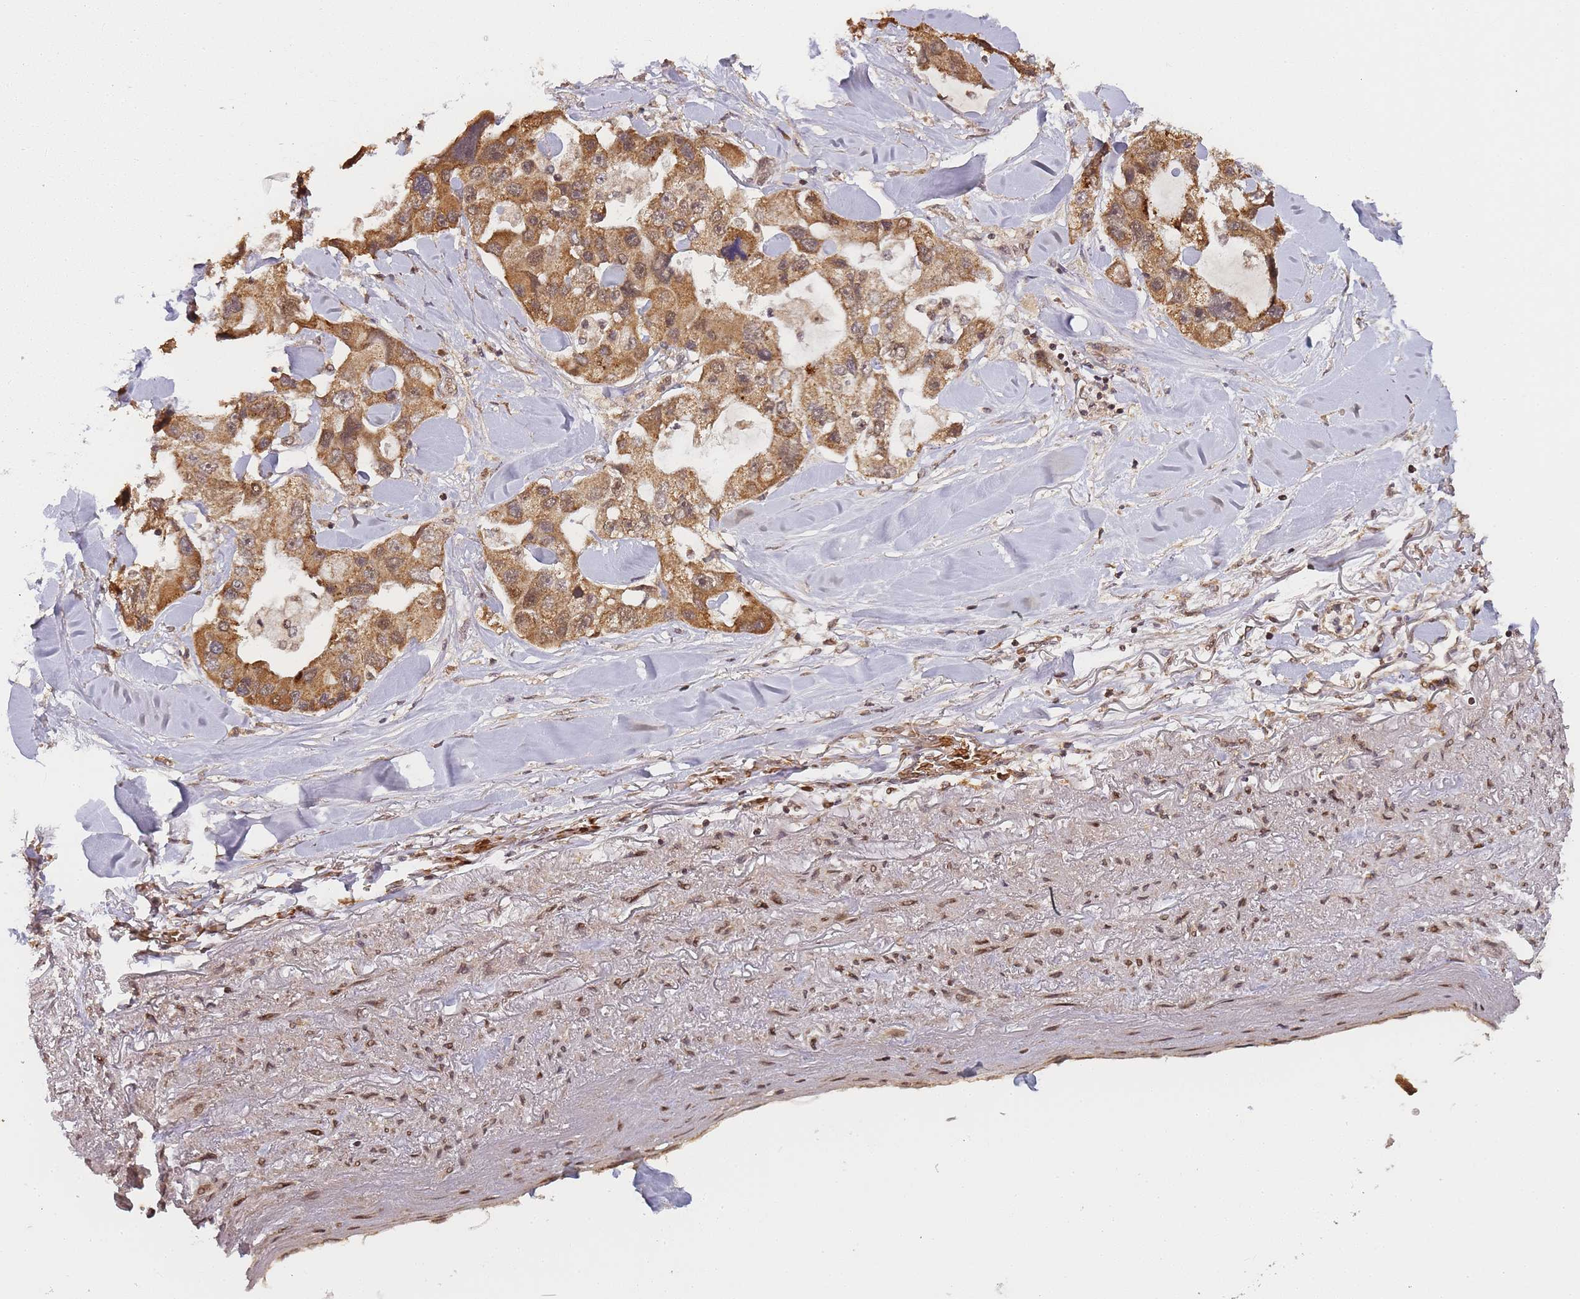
{"staining": {"intensity": "moderate", "quantity": ">75%", "location": "cytoplasmic/membranous,nuclear"}, "tissue": "lung cancer", "cell_type": "Tumor cells", "image_type": "cancer", "snomed": [{"axis": "morphology", "description": "Adenocarcinoma, NOS"}, {"axis": "topography", "description": "Lung"}], "caption": "A brown stain shows moderate cytoplasmic/membranous and nuclear expression of a protein in lung cancer tumor cells. (DAB (3,3'-diaminobenzidine) = brown stain, brightfield microscopy at high magnification).", "gene": "ZNF497", "patient": {"sex": "female", "age": 54}}